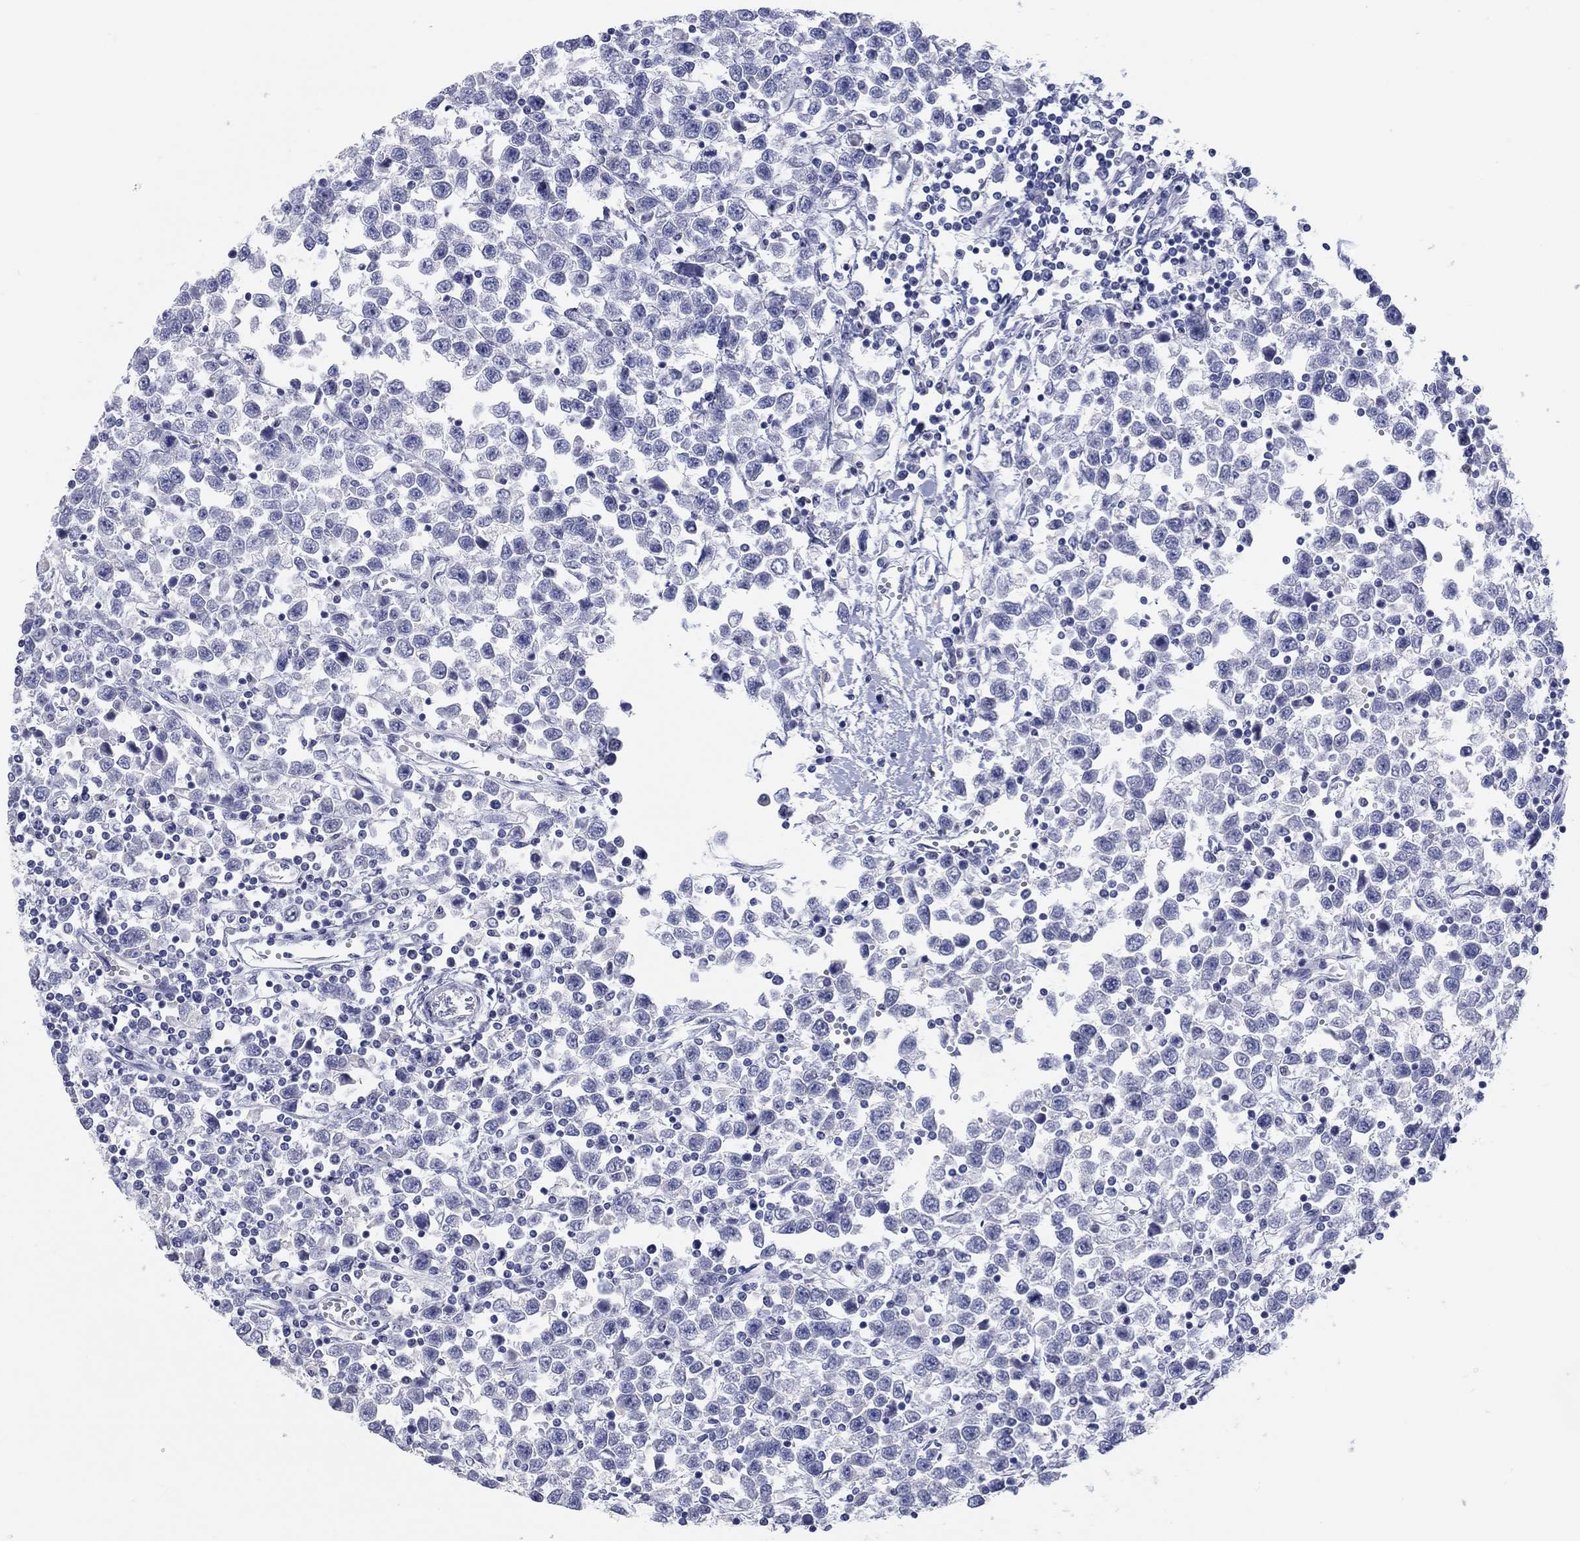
{"staining": {"intensity": "negative", "quantity": "none", "location": "none"}, "tissue": "testis cancer", "cell_type": "Tumor cells", "image_type": "cancer", "snomed": [{"axis": "morphology", "description": "Seminoma, NOS"}, {"axis": "topography", "description": "Testis"}], "caption": "There is no significant staining in tumor cells of testis seminoma.", "gene": "LRRC4C", "patient": {"sex": "male", "age": 34}}